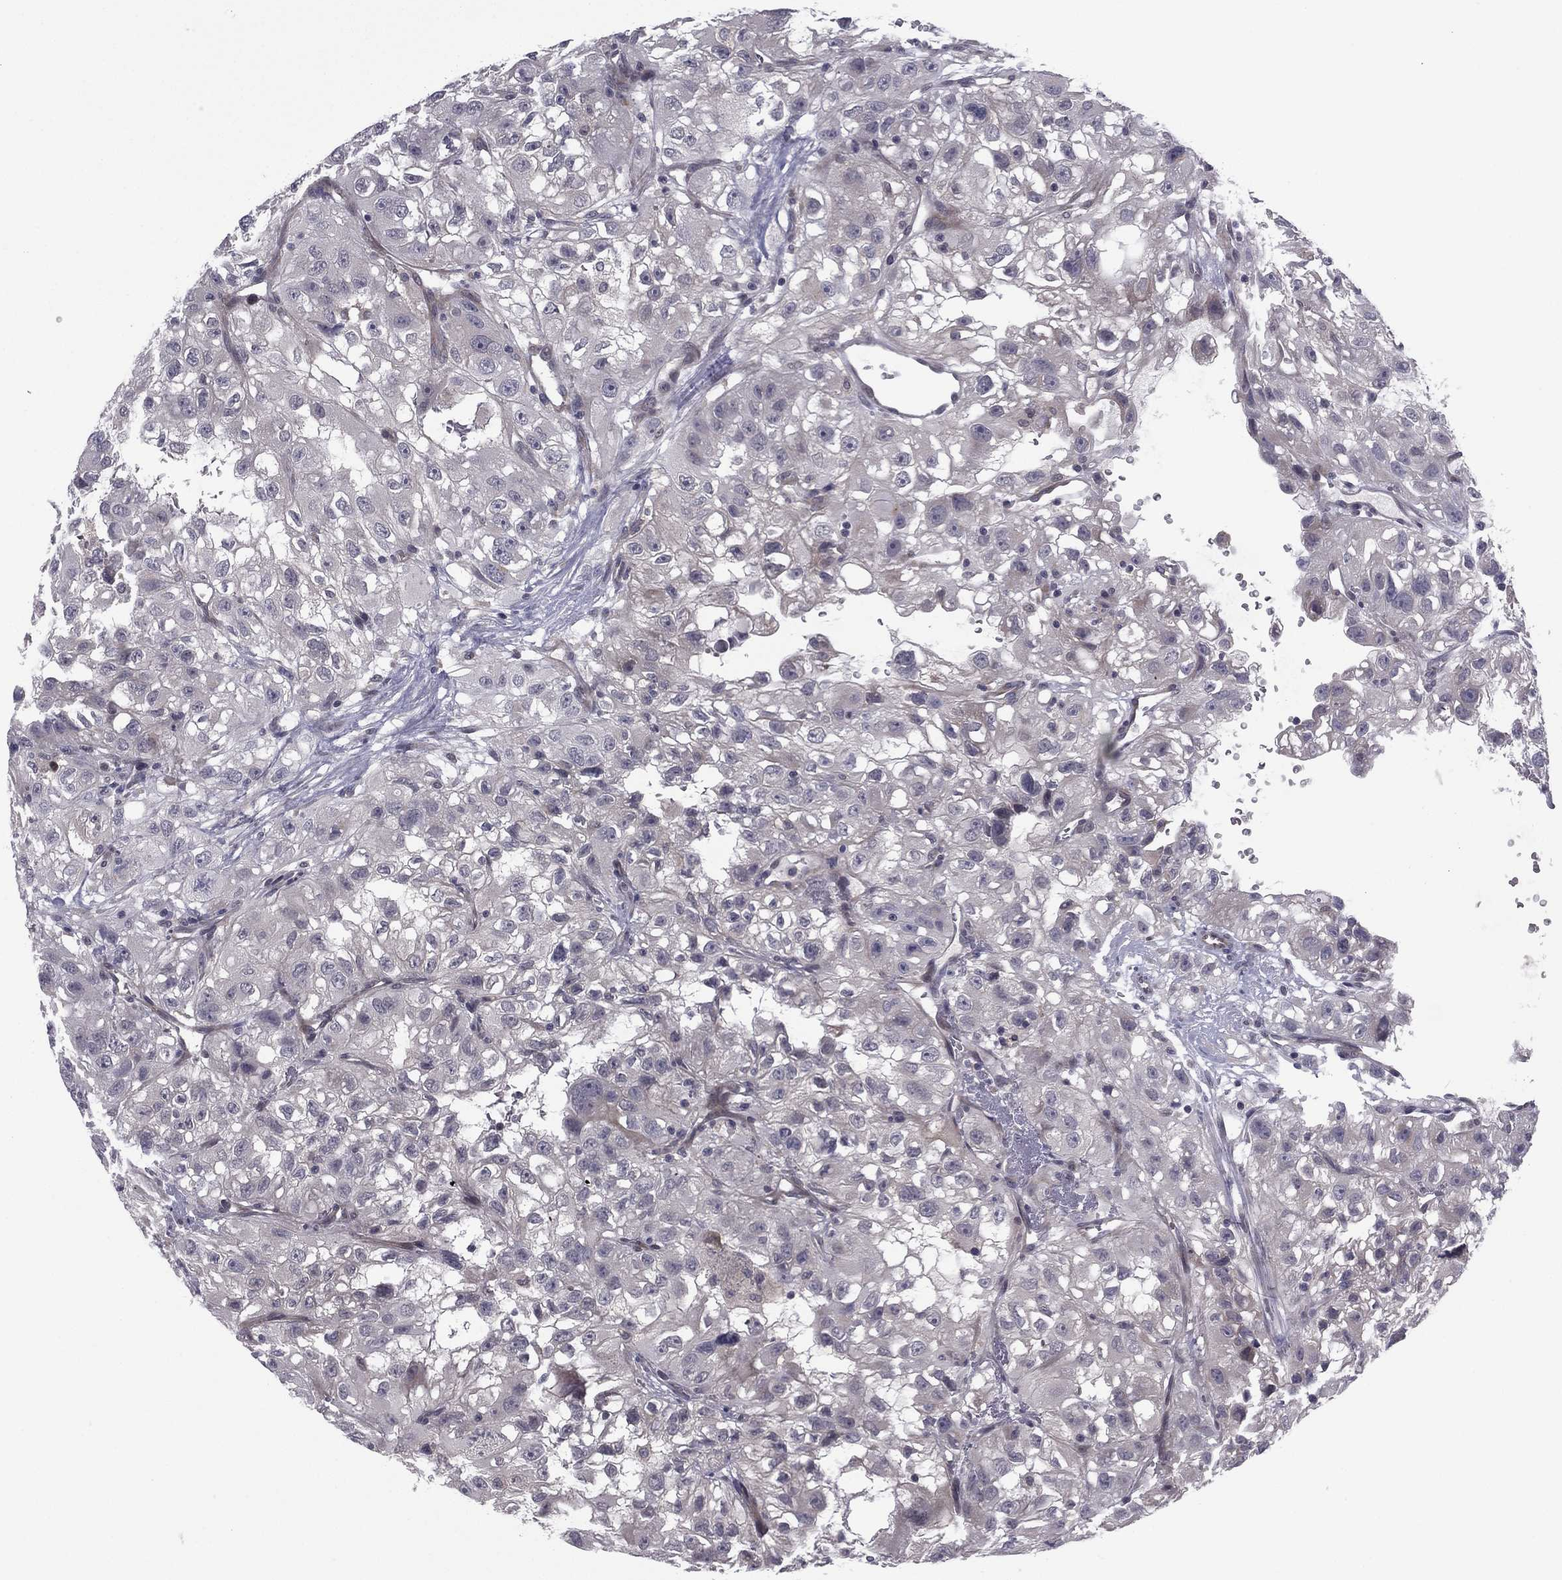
{"staining": {"intensity": "negative", "quantity": "none", "location": "none"}, "tissue": "renal cancer", "cell_type": "Tumor cells", "image_type": "cancer", "snomed": [{"axis": "morphology", "description": "Adenocarcinoma, NOS"}, {"axis": "topography", "description": "Kidney"}], "caption": "Histopathology image shows no significant protein positivity in tumor cells of renal adenocarcinoma.", "gene": "ACTRT2", "patient": {"sex": "male", "age": 64}}